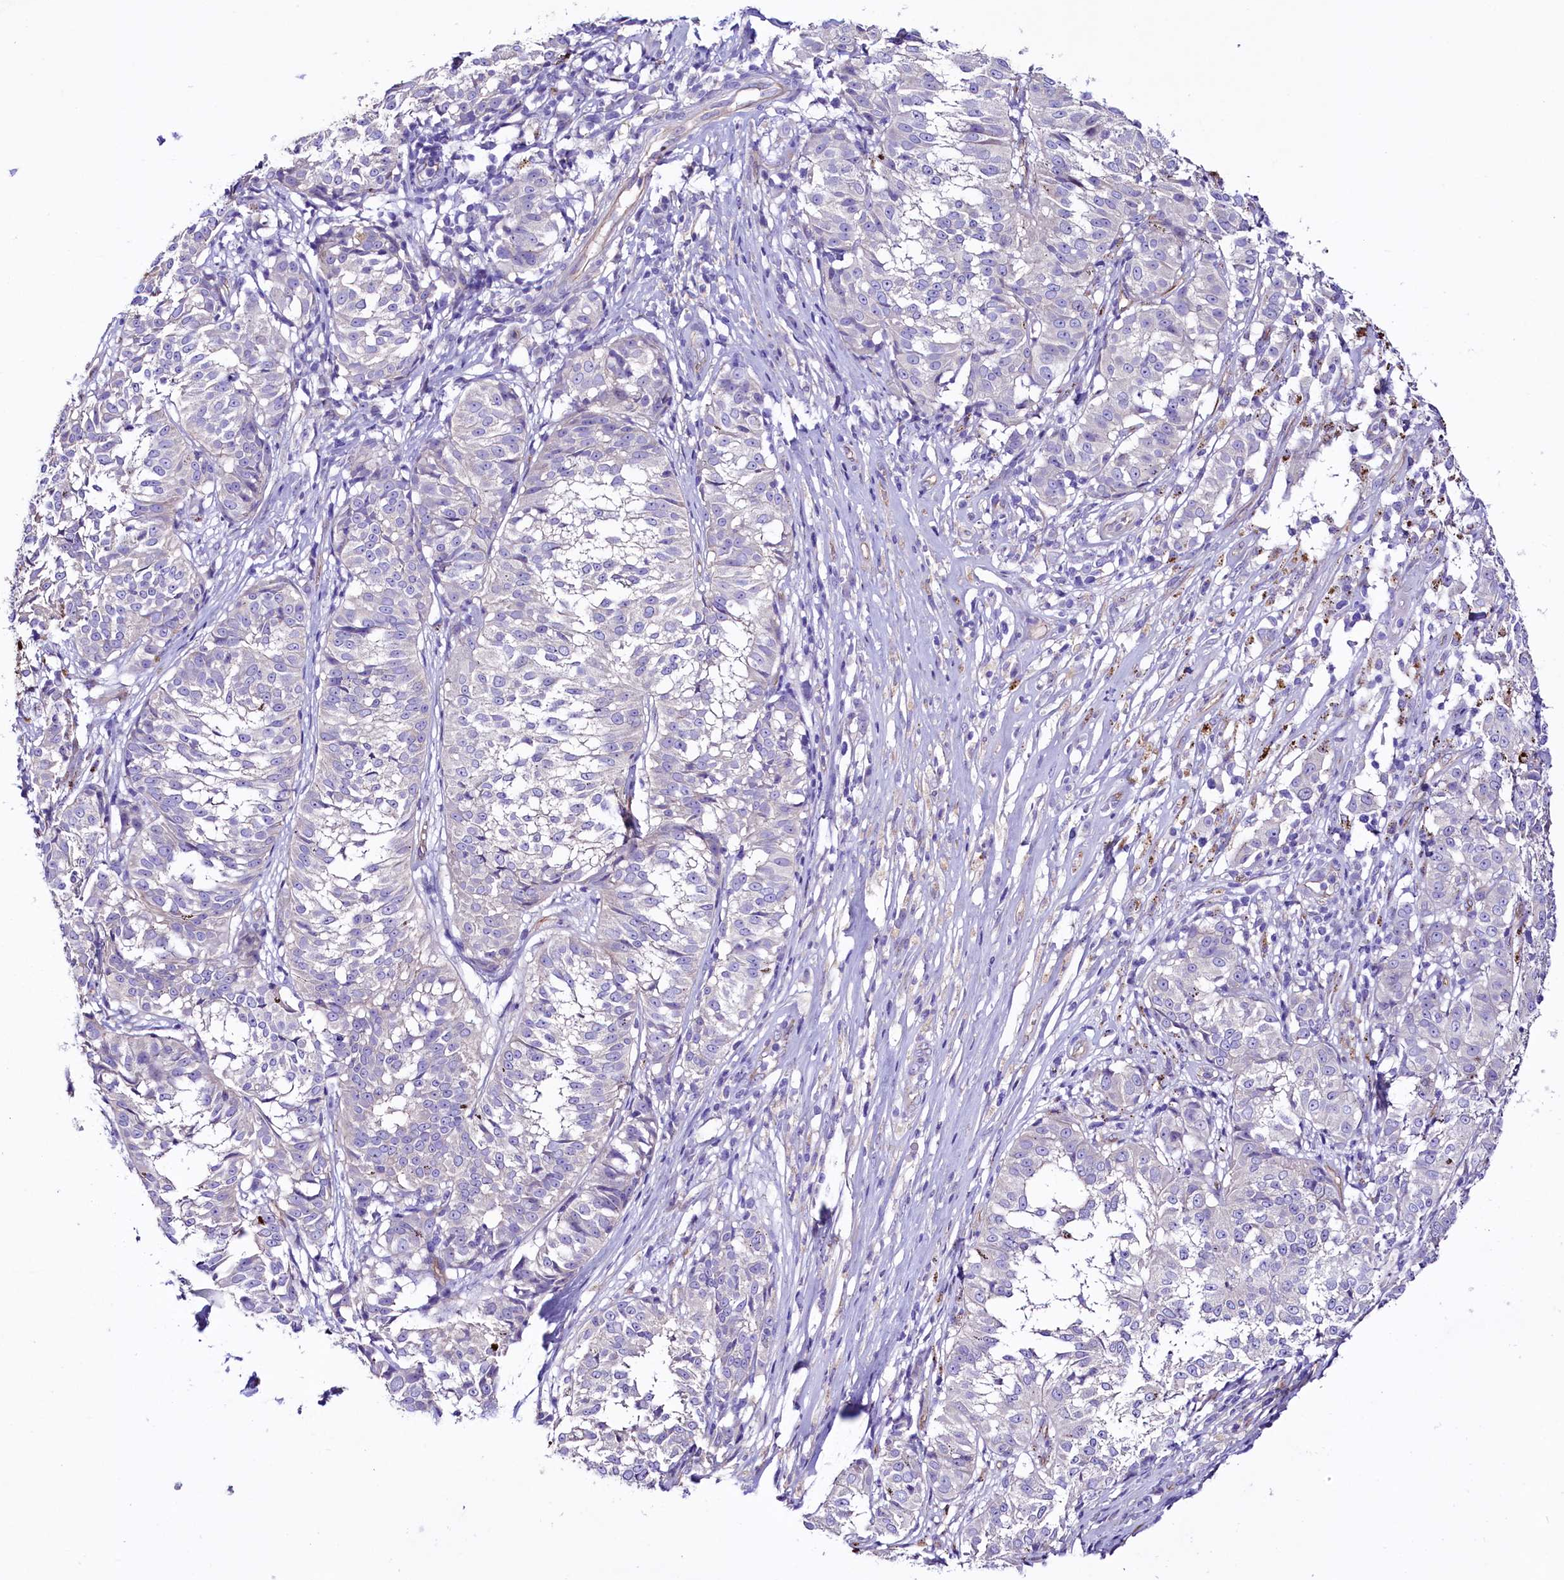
{"staining": {"intensity": "negative", "quantity": "none", "location": "none"}, "tissue": "melanoma", "cell_type": "Tumor cells", "image_type": "cancer", "snomed": [{"axis": "morphology", "description": "Malignant melanoma, NOS"}, {"axis": "topography", "description": "Skin"}], "caption": "There is no significant staining in tumor cells of melanoma.", "gene": "SLF1", "patient": {"sex": "female", "age": 72}}